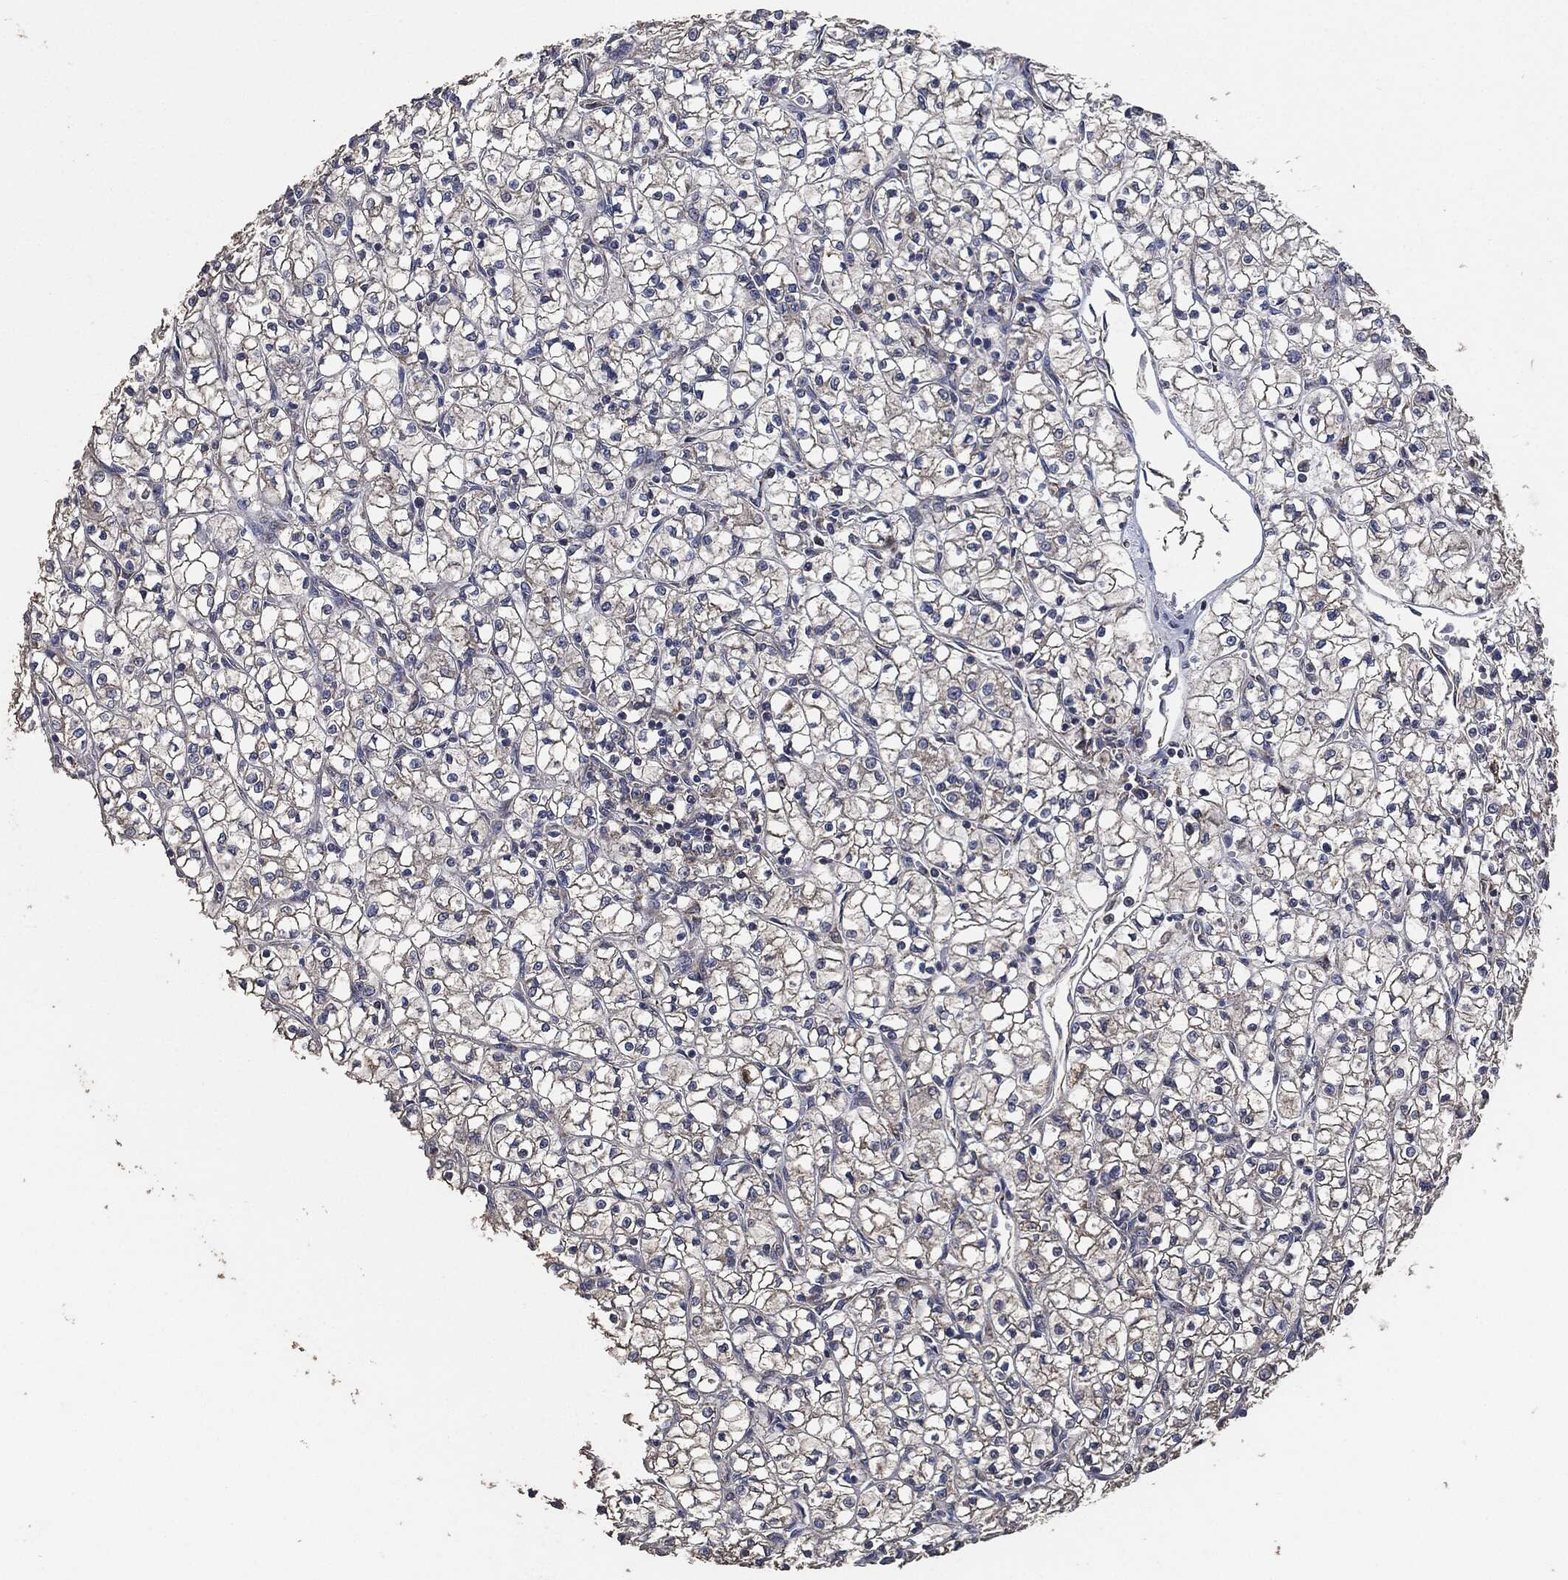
{"staining": {"intensity": "moderate", "quantity": "<25%", "location": "cytoplasmic/membranous"}, "tissue": "renal cancer", "cell_type": "Tumor cells", "image_type": "cancer", "snomed": [{"axis": "morphology", "description": "Adenocarcinoma, NOS"}, {"axis": "topography", "description": "Kidney"}], "caption": "An image of renal adenocarcinoma stained for a protein reveals moderate cytoplasmic/membranous brown staining in tumor cells.", "gene": "STK3", "patient": {"sex": "female", "age": 64}}